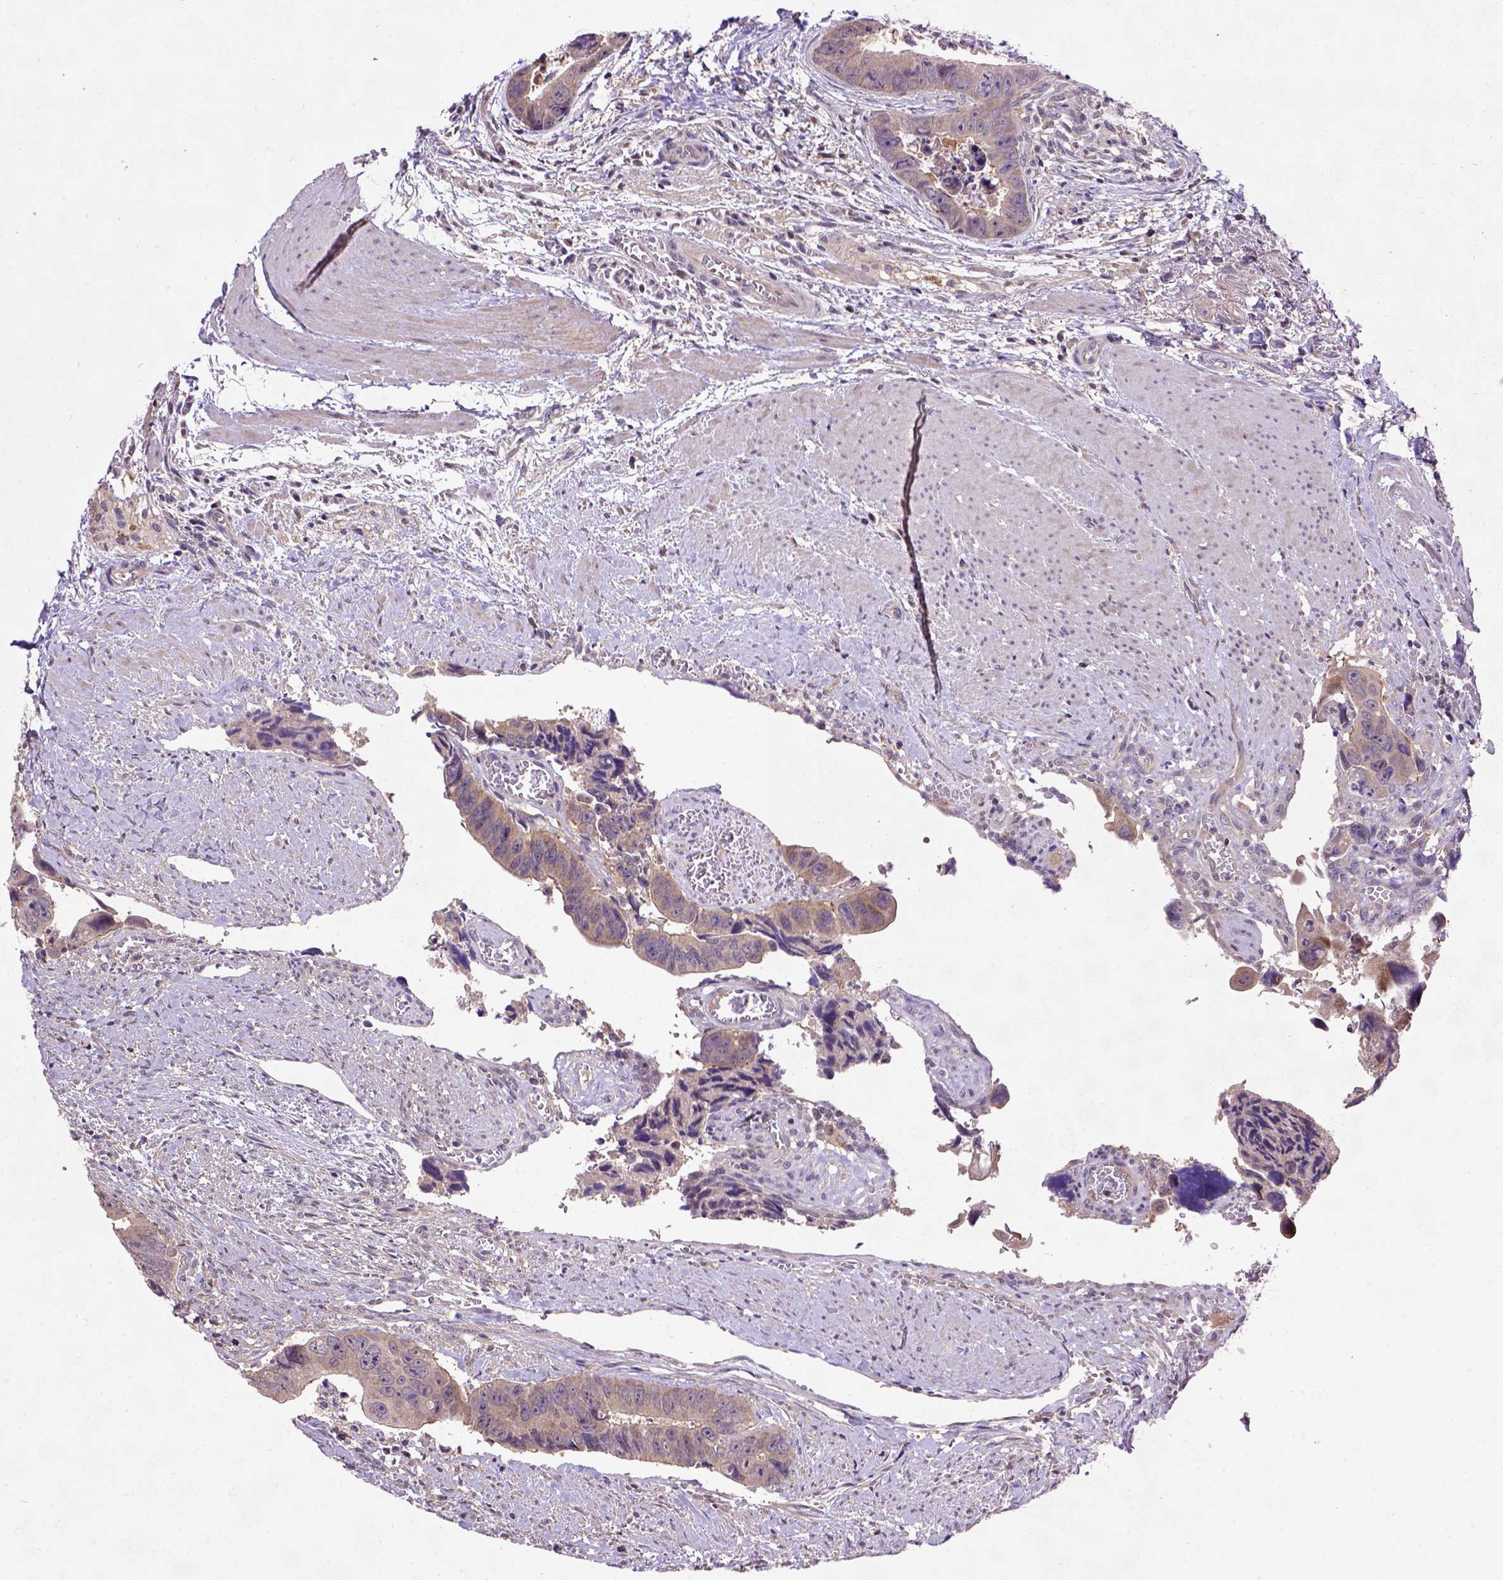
{"staining": {"intensity": "moderate", "quantity": "<25%", "location": "cytoplasmic/membranous"}, "tissue": "colorectal cancer", "cell_type": "Tumor cells", "image_type": "cancer", "snomed": [{"axis": "morphology", "description": "Adenocarcinoma, NOS"}, {"axis": "topography", "description": "Rectum"}], "caption": "A brown stain shows moderate cytoplasmic/membranous positivity of a protein in human adenocarcinoma (colorectal) tumor cells.", "gene": "KBTBD8", "patient": {"sex": "male", "age": 76}}